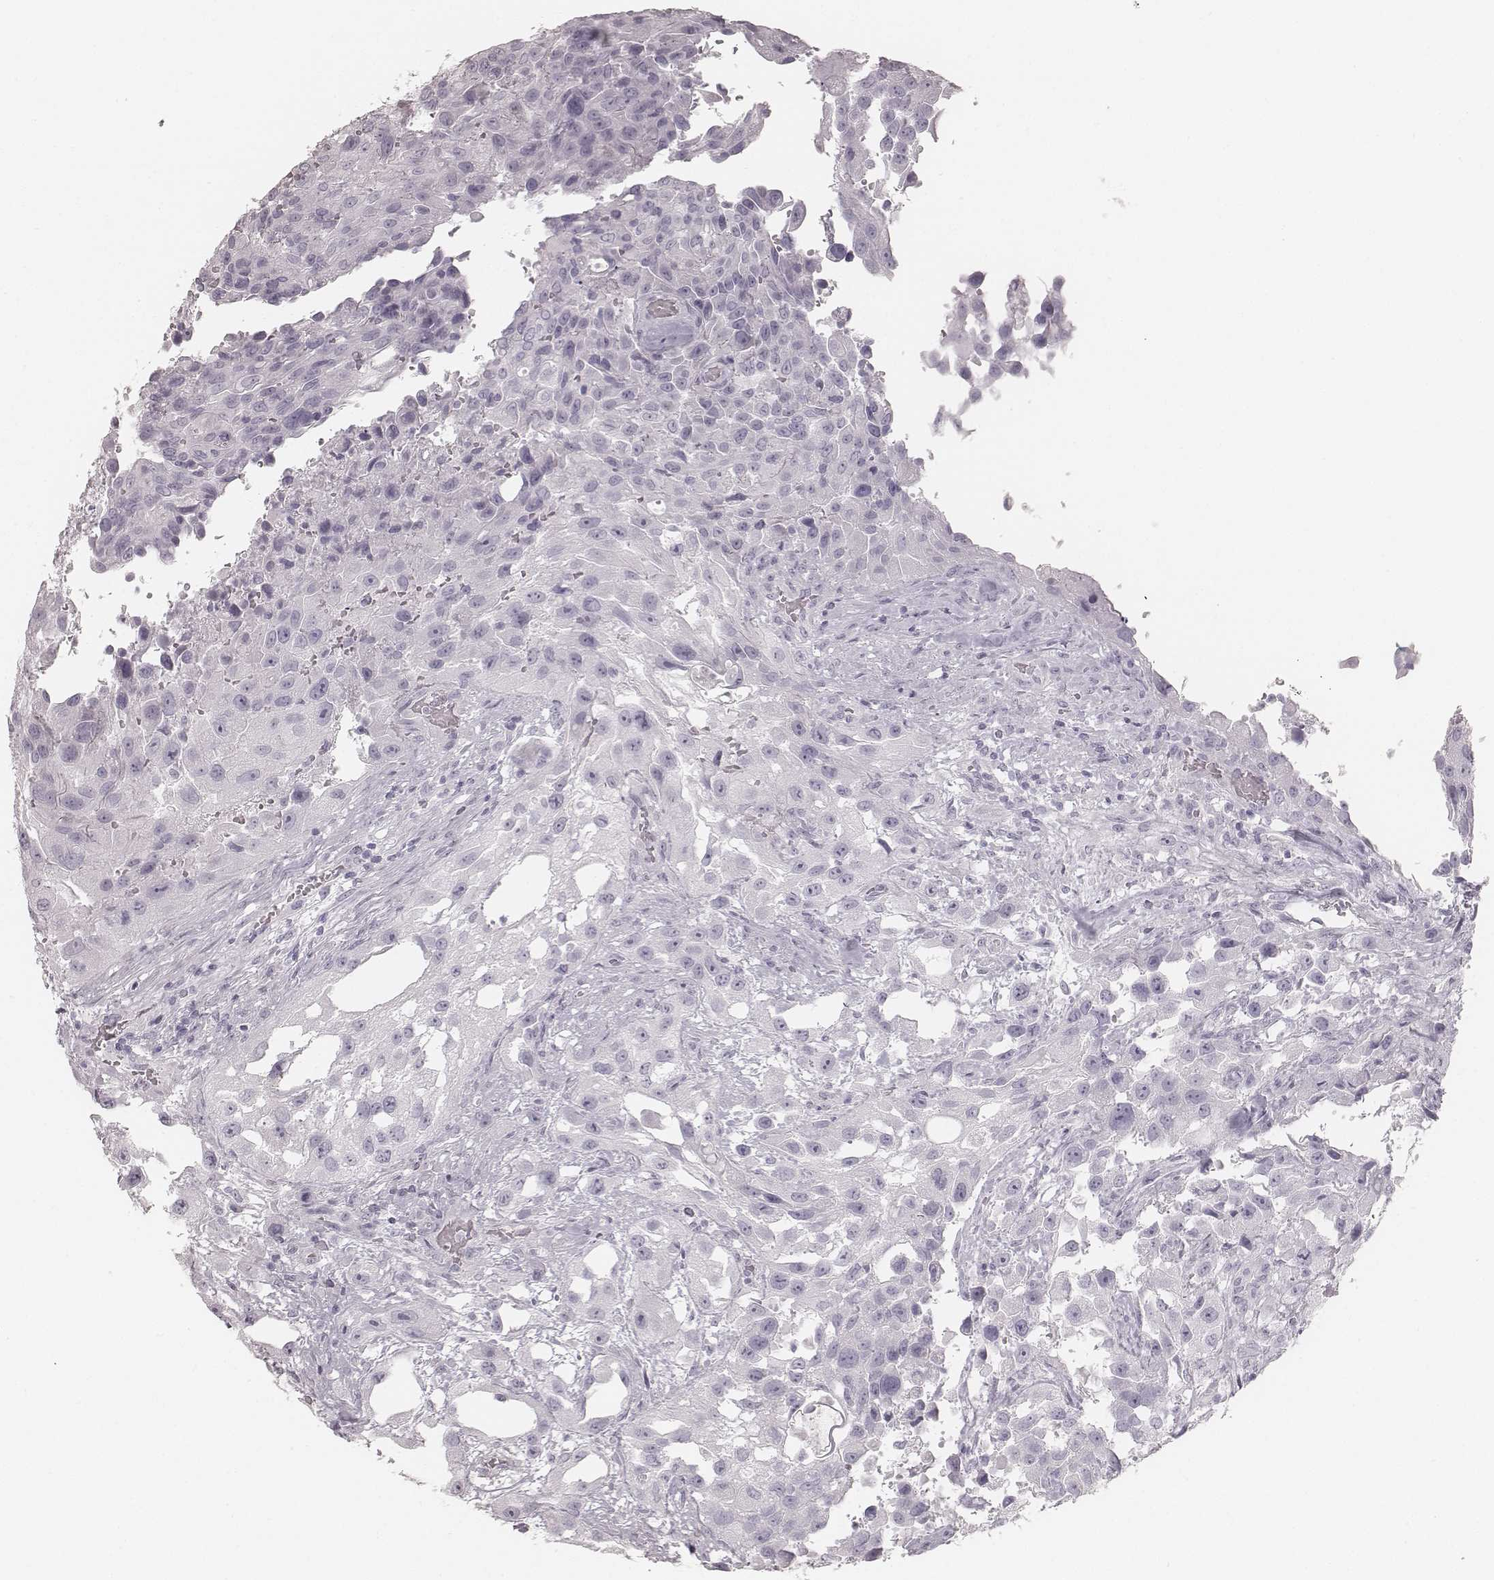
{"staining": {"intensity": "negative", "quantity": "none", "location": "none"}, "tissue": "urothelial cancer", "cell_type": "Tumor cells", "image_type": "cancer", "snomed": [{"axis": "morphology", "description": "Urothelial carcinoma, High grade"}, {"axis": "topography", "description": "Urinary bladder"}], "caption": "Immunohistochemical staining of urothelial carcinoma (high-grade) exhibits no significant expression in tumor cells.", "gene": "KRT34", "patient": {"sex": "male", "age": 79}}